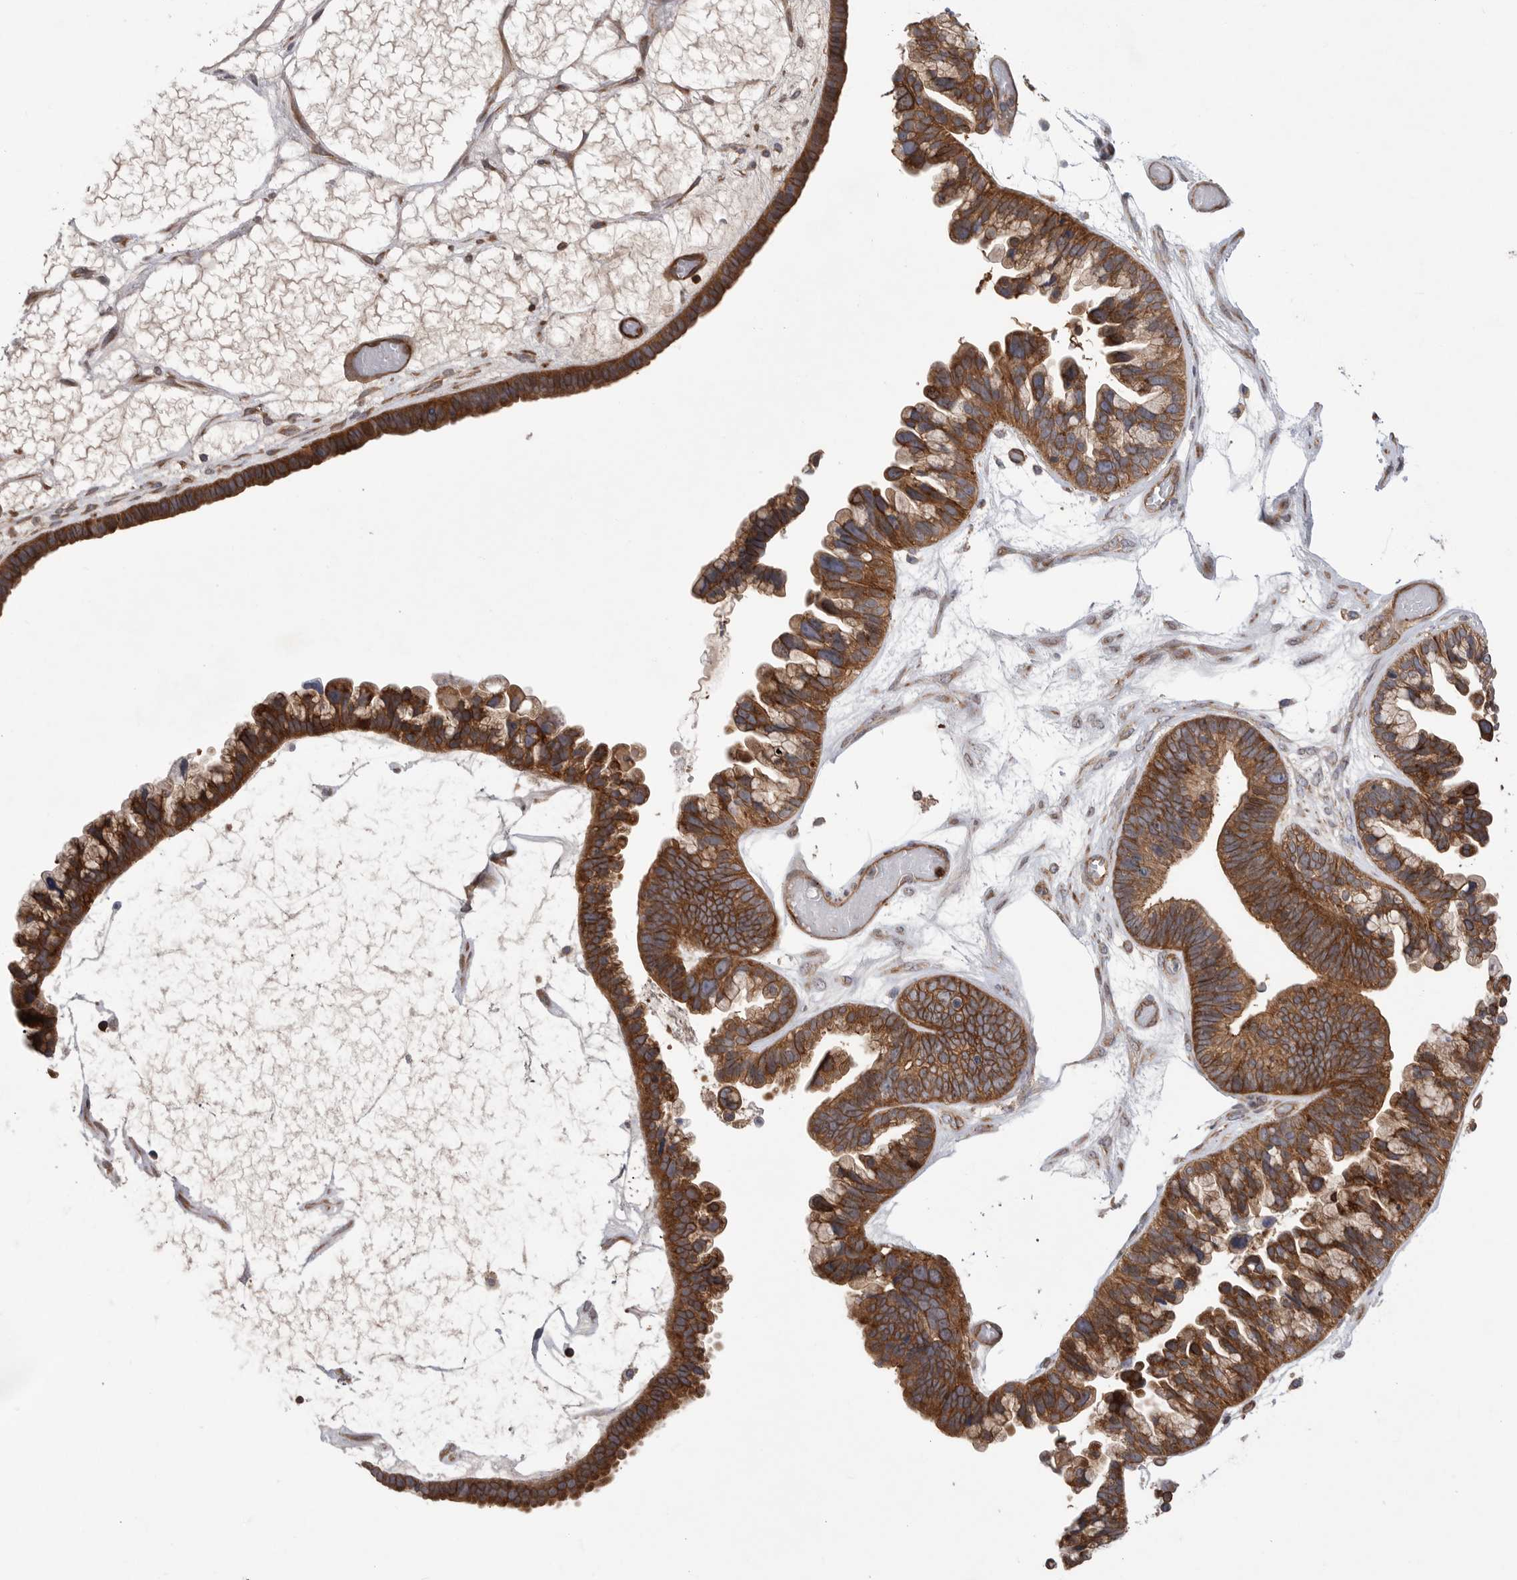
{"staining": {"intensity": "strong", "quantity": ">75%", "location": "cytoplasmic/membranous"}, "tissue": "ovarian cancer", "cell_type": "Tumor cells", "image_type": "cancer", "snomed": [{"axis": "morphology", "description": "Cystadenocarcinoma, serous, NOS"}, {"axis": "topography", "description": "Ovary"}], "caption": "IHC image of serous cystadenocarcinoma (ovarian) stained for a protein (brown), which displays high levels of strong cytoplasmic/membranous staining in about >75% of tumor cells.", "gene": "PRKCH", "patient": {"sex": "female", "age": 56}}